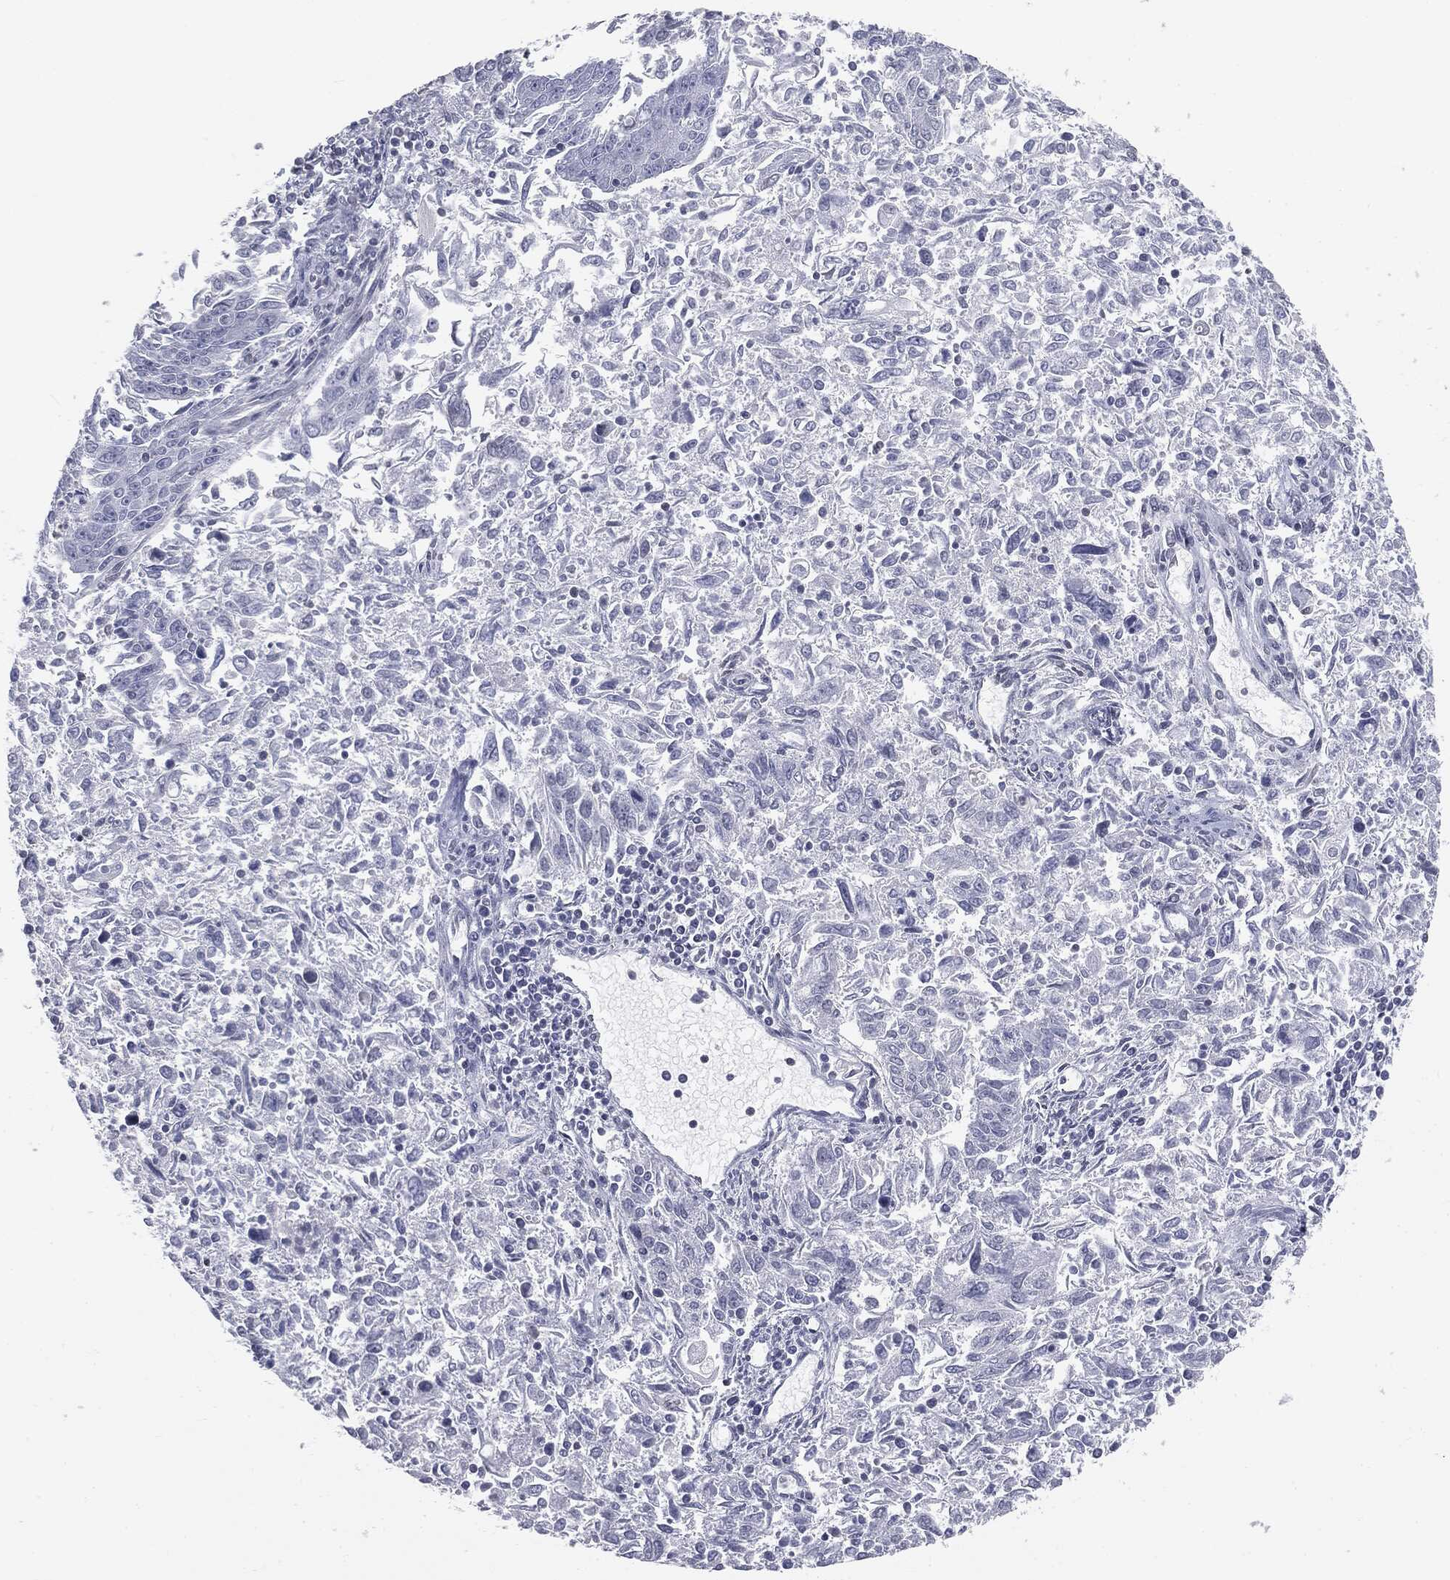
{"staining": {"intensity": "negative", "quantity": "none", "location": "none"}, "tissue": "endometrial cancer", "cell_type": "Tumor cells", "image_type": "cancer", "snomed": [{"axis": "morphology", "description": "Adenocarcinoma, NOS"}, {"axis": "topography", "description": "Endometrium"}], "caption": "Tumor cells are negative for protein expression in human endometrial cancer (adenocarcinoma).", "gene": "ALDOB", "patient": {"sex": "female", "age": 42}}